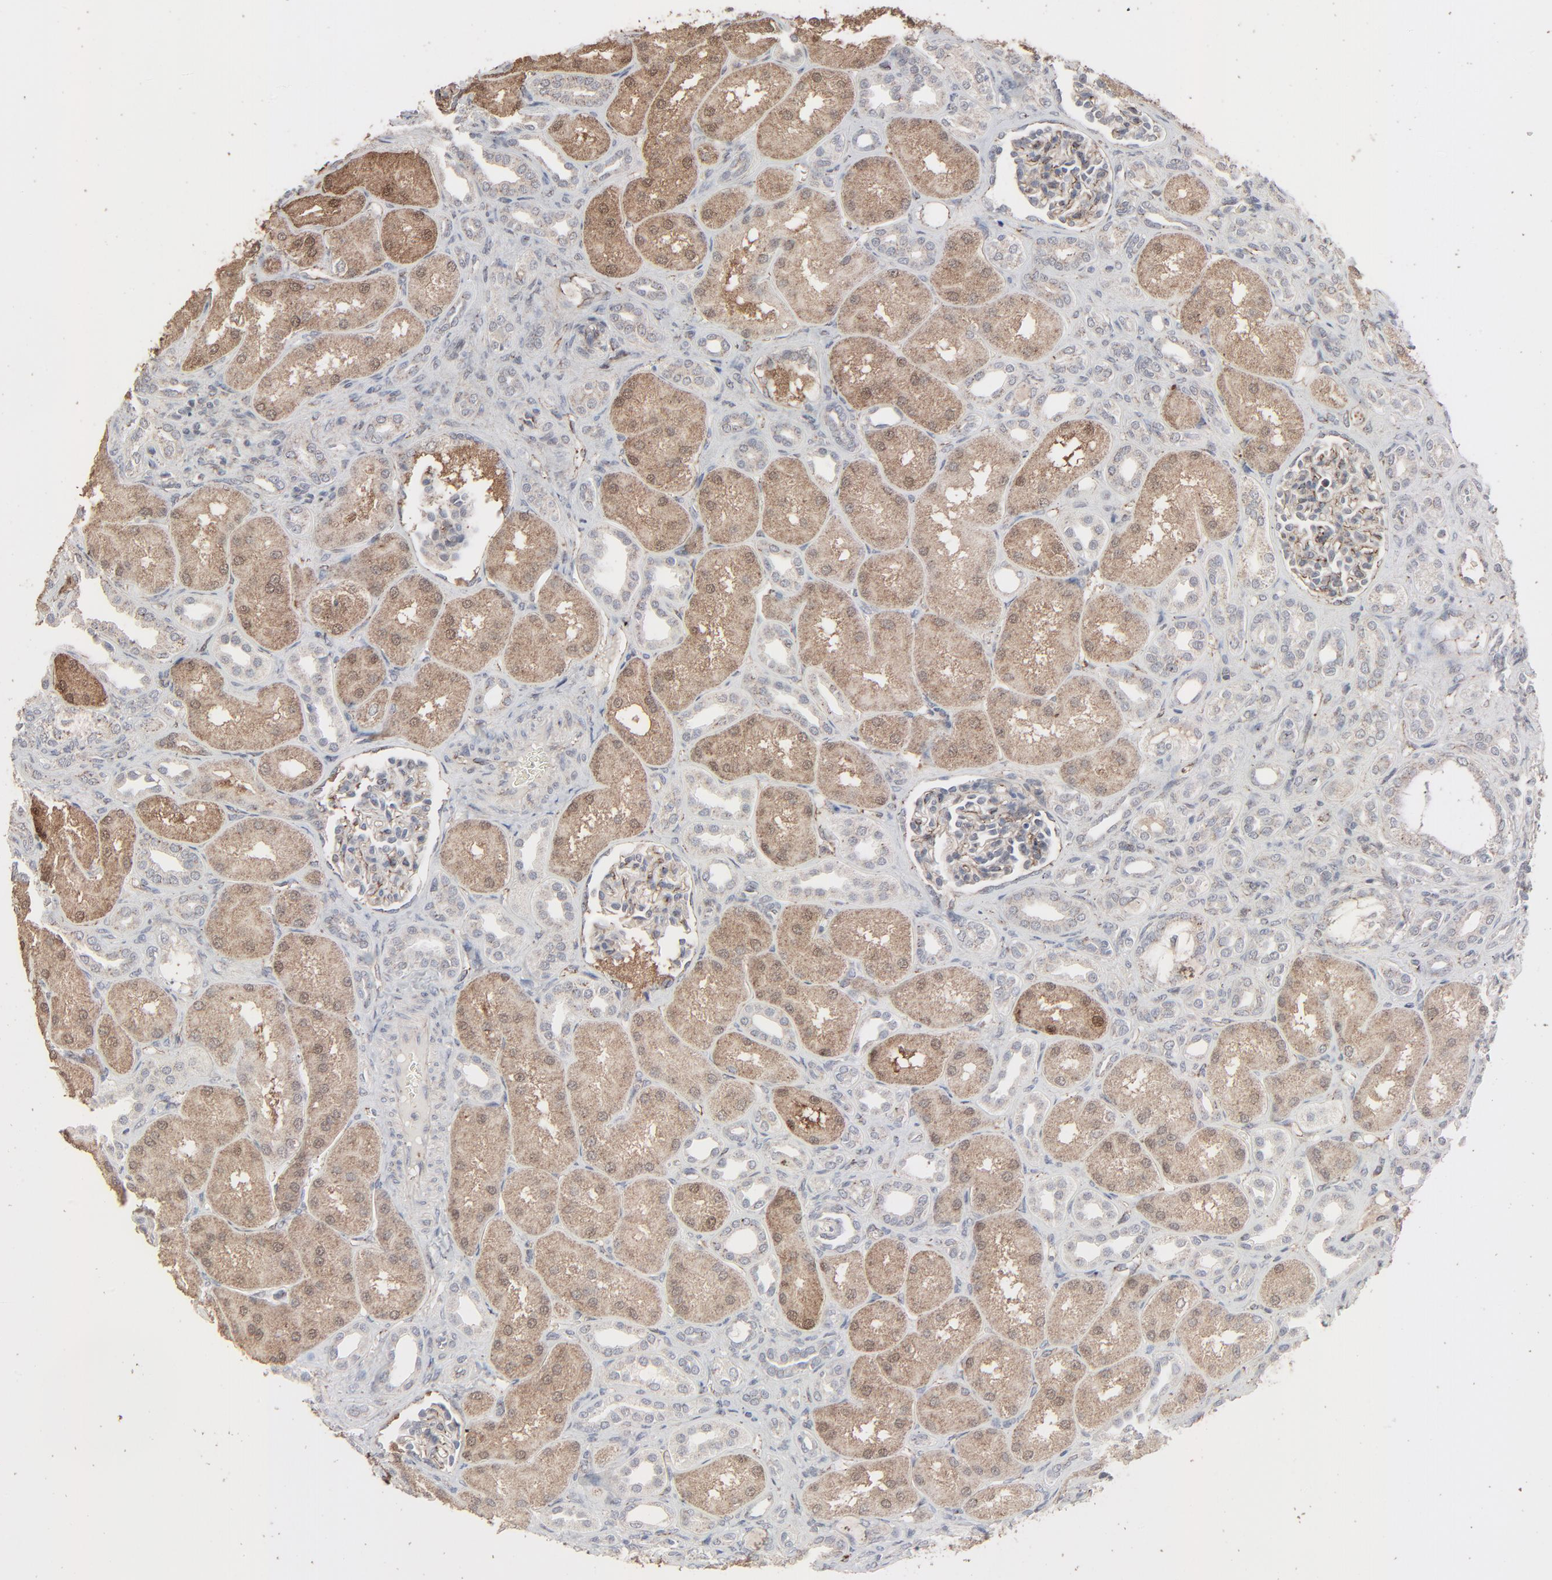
{"staining": {"intensity": "weak", "quantity": ">75%", "location": "cytoplasmic/membranous"}, "tissue": "kidney", "cell_type": "Cells in glomeruli", "image_type": "normal", "snomed": [{"axis": "morphology", "description": "Normal tissue, NOS"}, {"axis": "topography", "description": "Kidney"}], "caption": "Immunohistochemical staining of benign human kidney shows >75% levels of weak cytoplasmic/membranous protein expression in approximately >75% of cells in glomeruli. (Brightfield microscopy of DAB IHC at high magnification).", "gene": "JAM3", "patient": {"sex": "male", "age": 7}}